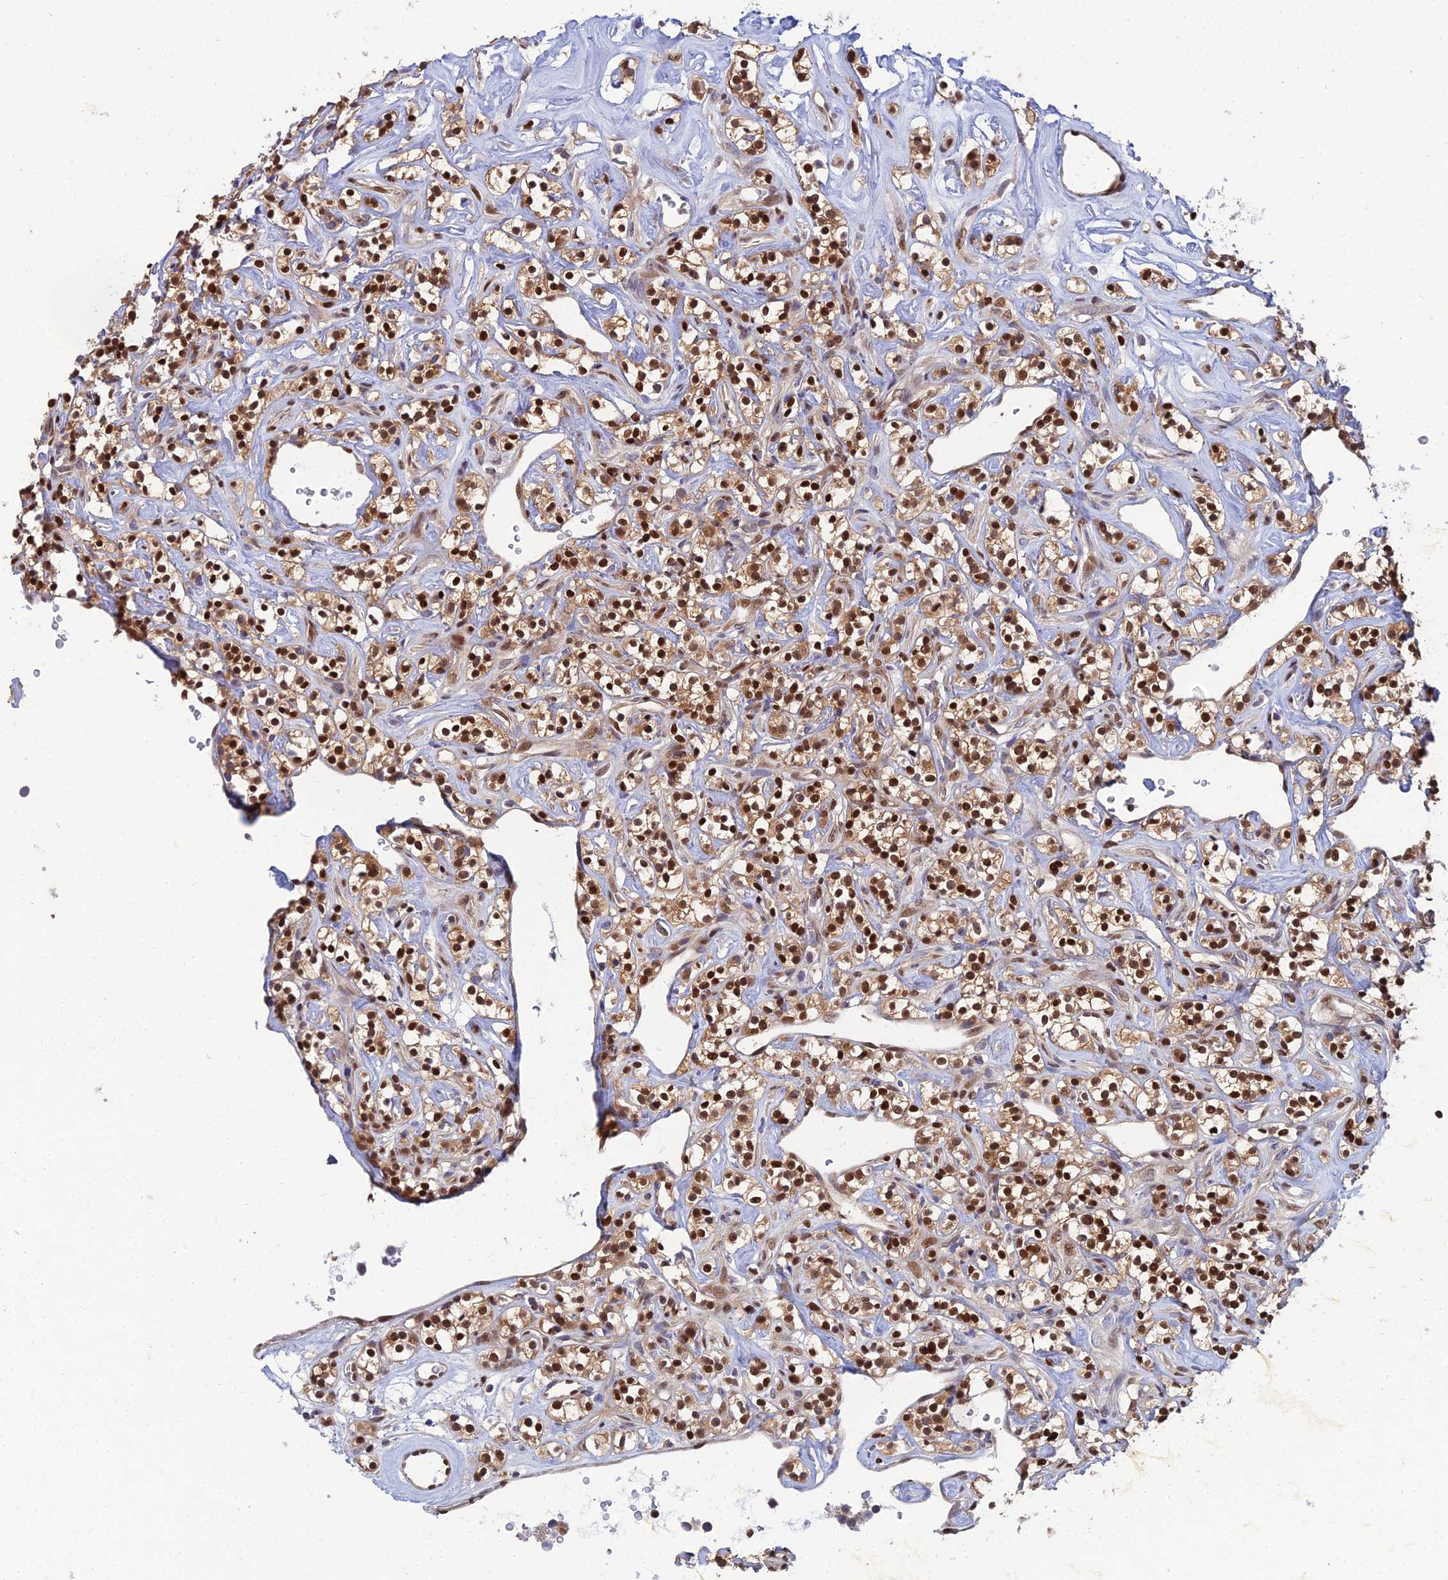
{"staining": {"intensity": "strong", "quantity": ">75%", "location": "nuclear"}, "tissue": "renal cancer", "cell_type": "Tumor cells", "image_type": "cancer", "snomed": [{"axis": "morphology", "description": "Adenocarcinoma, NOS"}, {"axis": "topography", "description": "Kidney"}], "caption": "An image of renal adenocarcinoma stained for a protein exhibits strong nuclear brown staining in tumor cells.", "gene": "DNPEP", "patient": {"sex": "male", "age": 77}}